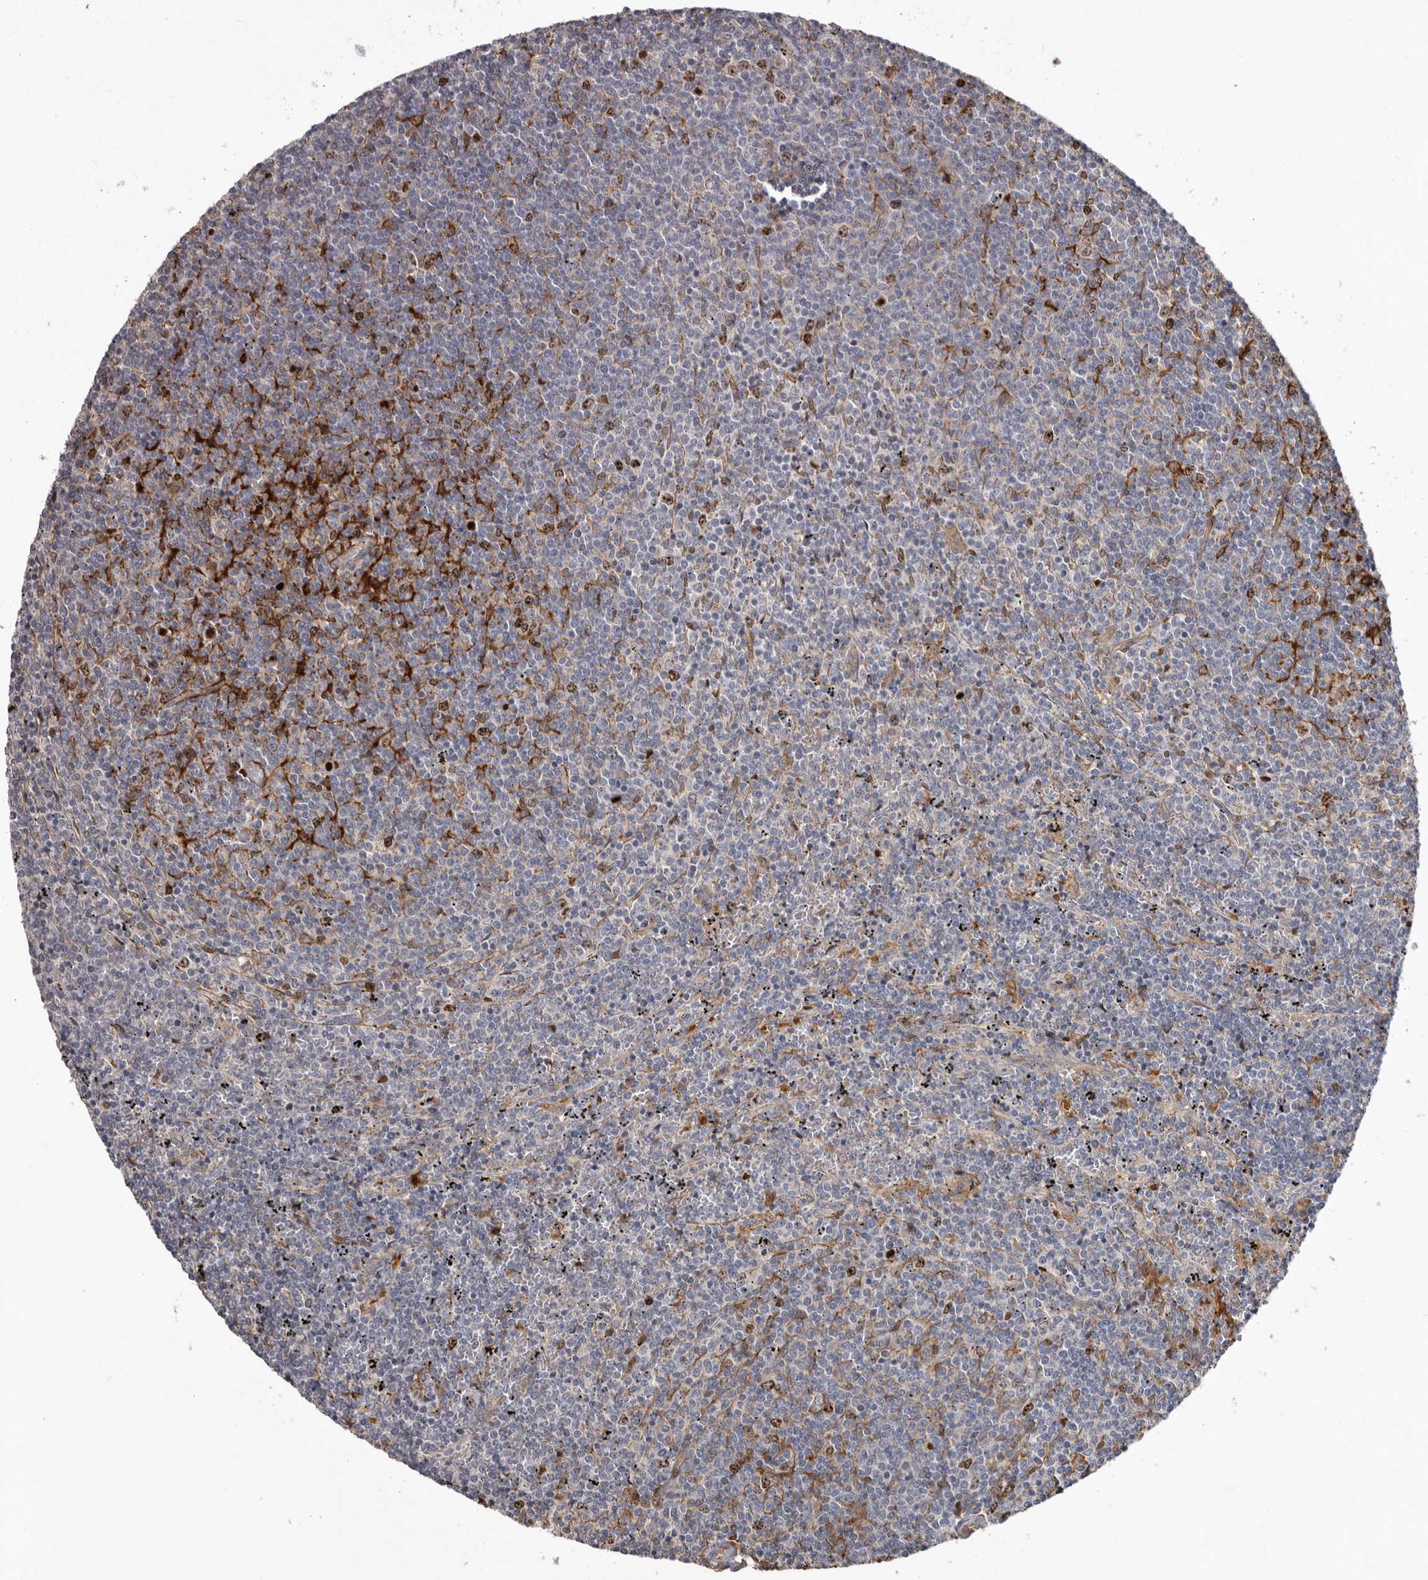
{"staining": {"intensity": "negative", "quantity": "none", "location": "none"}, "tissue": "lymphoma", "cell_type": "Tumor cells", "image_type": "cancer", "snomed": [{"axis": "morphology", "description": "Malignant lymphoma, non-Hodgkin's type, Low grade"}, {"axis": "topography", "description": "Spleen"}], "caption": "Malignant lymphoma, non-Hodgkin's type (low-grade) was stained to show a protein in brown. There is no significant expression in tumor cells.", "gene": "CDCA8", "patient": {"sex": "female", "age": 50}}